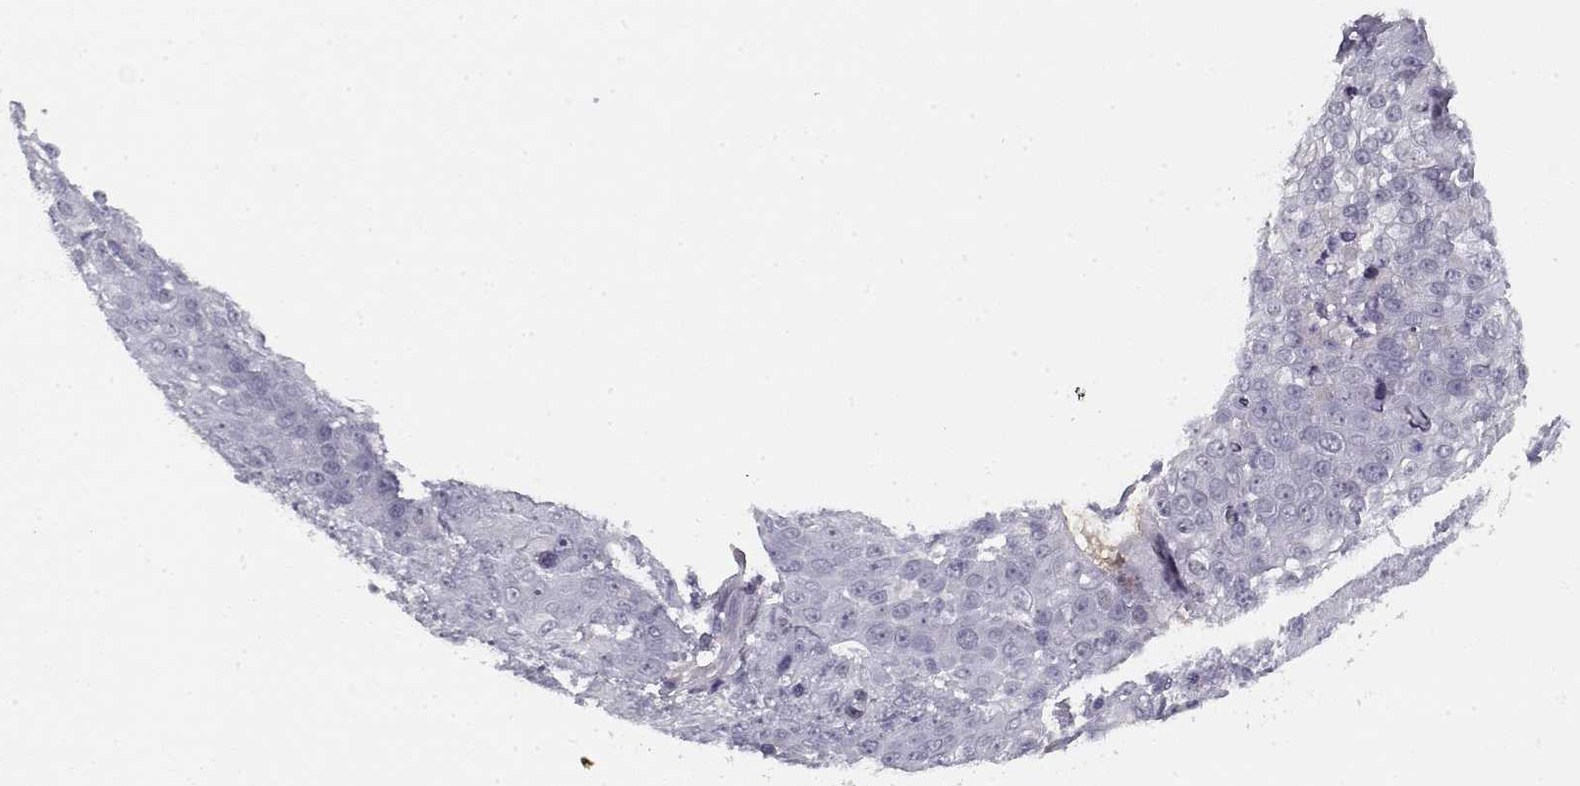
{"staining": {"intensity": "negative", "quantity": "none", "location": "none"}, "tissue": "skin cancer", "cell_type": "Tumor cells", "image_type": "cancer", "snomed": [{"axis": "morphology", "description": "Squamous cell carcinoma, NOS"}, {"axis": "topography", "description": "Skin"}], "caption": "This histopathology image is of skin squamous cell carcinoma stained with IHC to label a protein in brown with the nuclei are counter-stained blue. There is no staining in tumor cells. (Stains: DAB IHC with hematoxylin counter stain, Microscopy: brightfield microscopy at high magnification).", "gene": "SPACA9", "patient": {"sex": "male", "age": 71}}